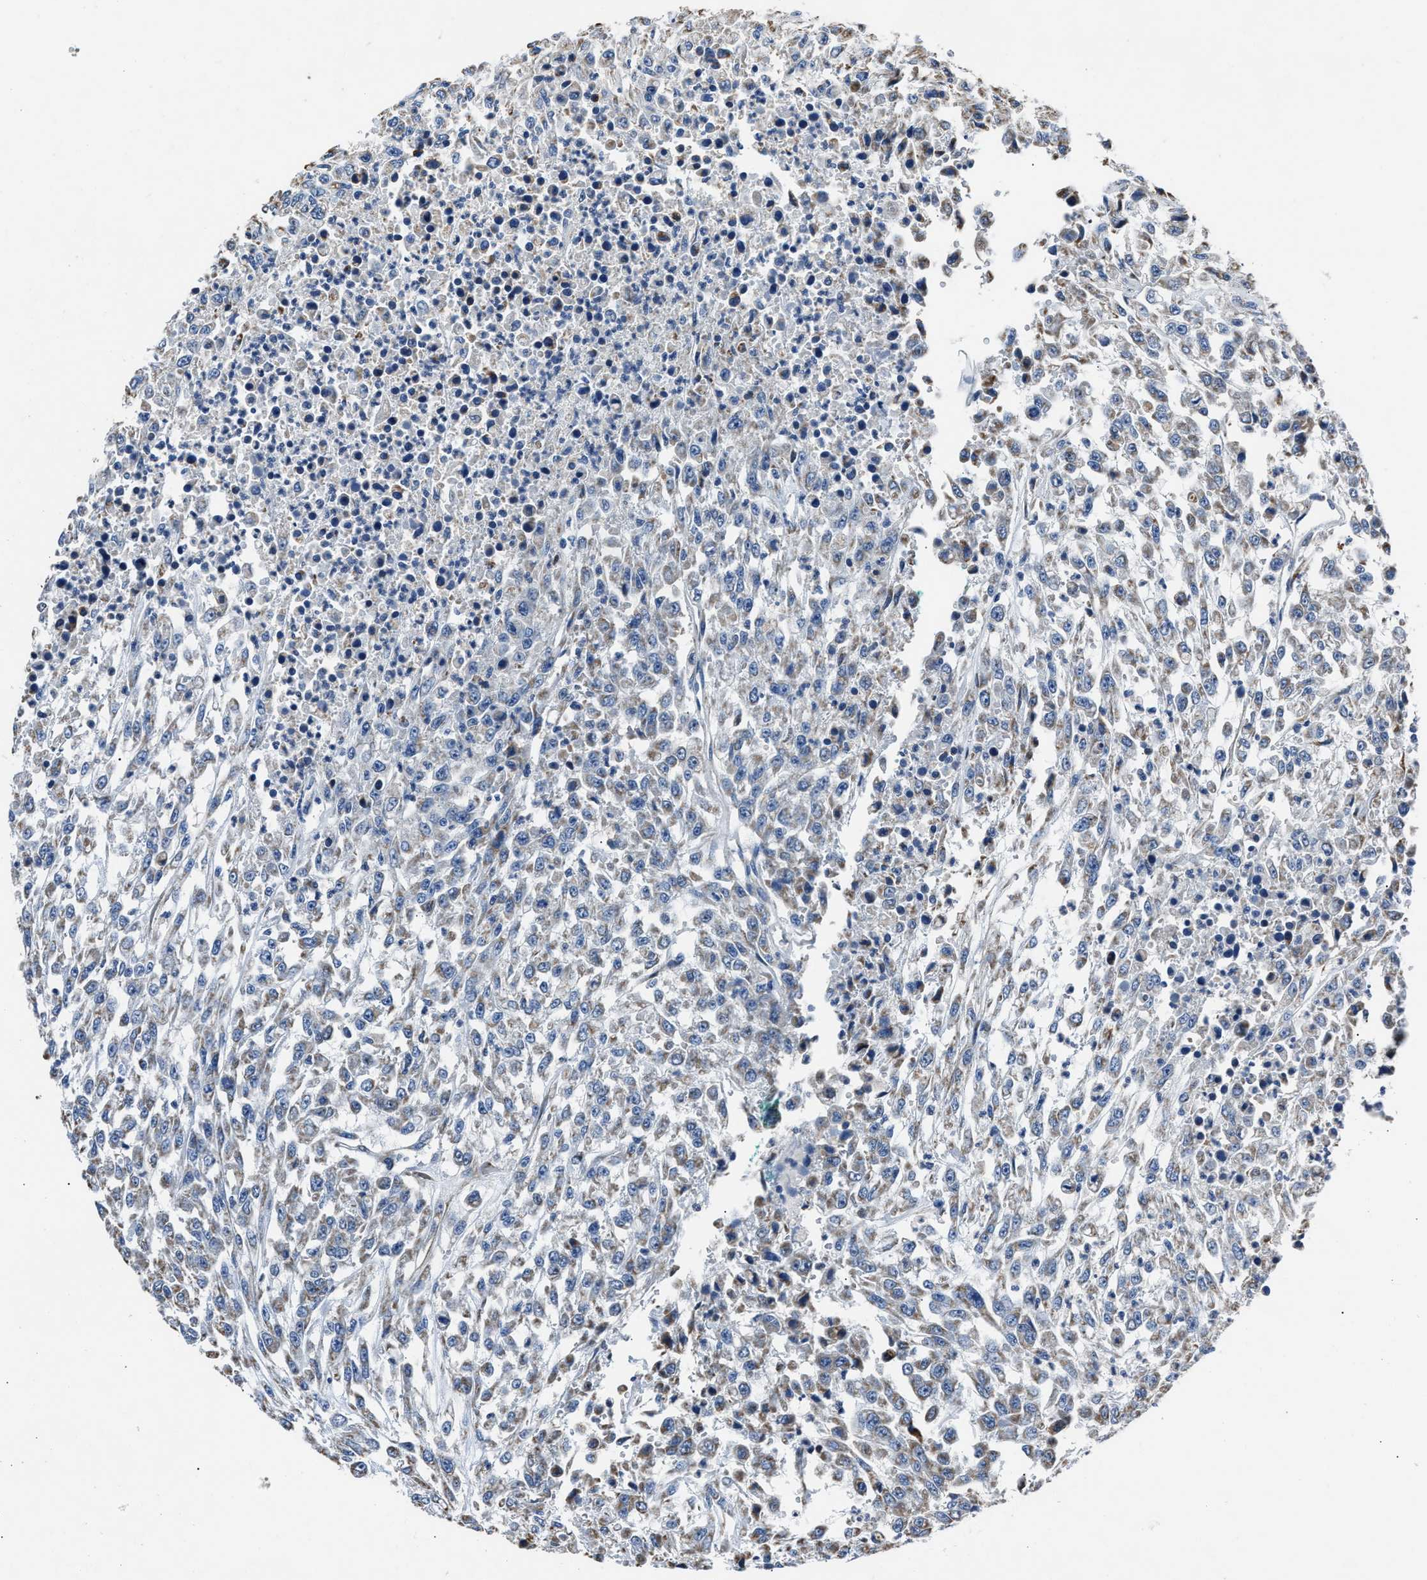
{"staining": {"intensity": "weak", "quantity": ">75%", "location": "cytoplasmic/membranous"}, "tissue": "urothelial cancer", "cell_type": "Tumor cells", "image_type": "cancer", "snomed": [{"axis": "morphology", "description": "Urothelial carcinoma, High grade"}, {"axis": "topography", "description": "Urinary bladder"}], "caption": "A micrograph of human urothelial cancer stained for a protein exhibits weak cytoplasmic/membranous brown staining in tumor cells.", "gene": "NSUN5", "patient": {"sex": "male", "age": 46}}